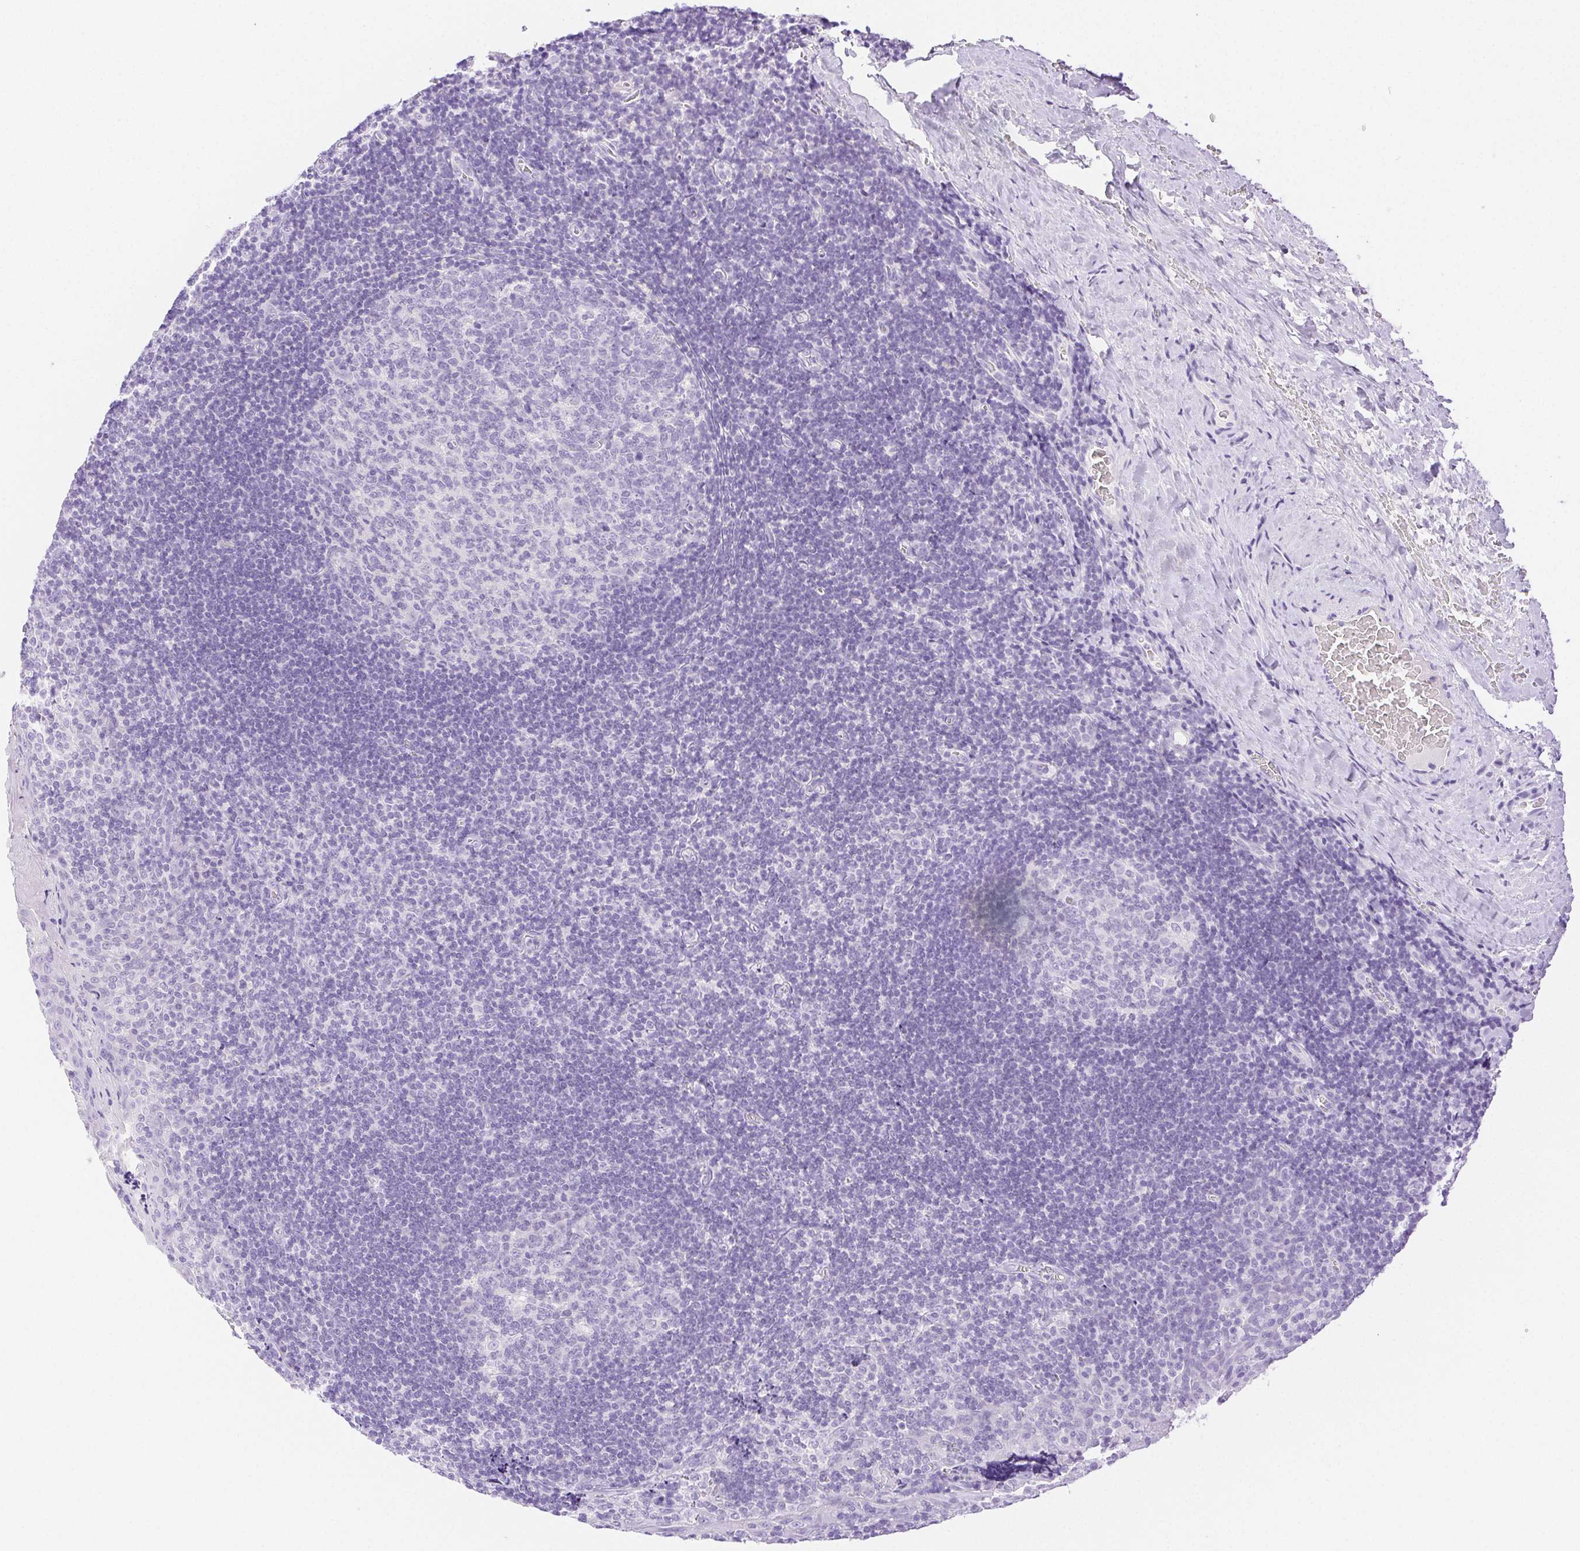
{"staining": {"intensity": "negative", "quantity": "none", "location": "none"}, "tissue": "tonsil", "cell_type": "Germinal center cells", "image_type": "normal", "snomed": [{"axis": "morphology", "description": "Normal tissue, NOS"}, {"axis": "morphology", "description": "Inflammation, NOS"}, {"axis": "topography", "description": "Tonsil"}], "caption": "The immunohistochemistry image has no significant expression in germinal center cells of tonsil.", "gene": "SPACA4", "patient": {"sex": "female", "age": 31}}